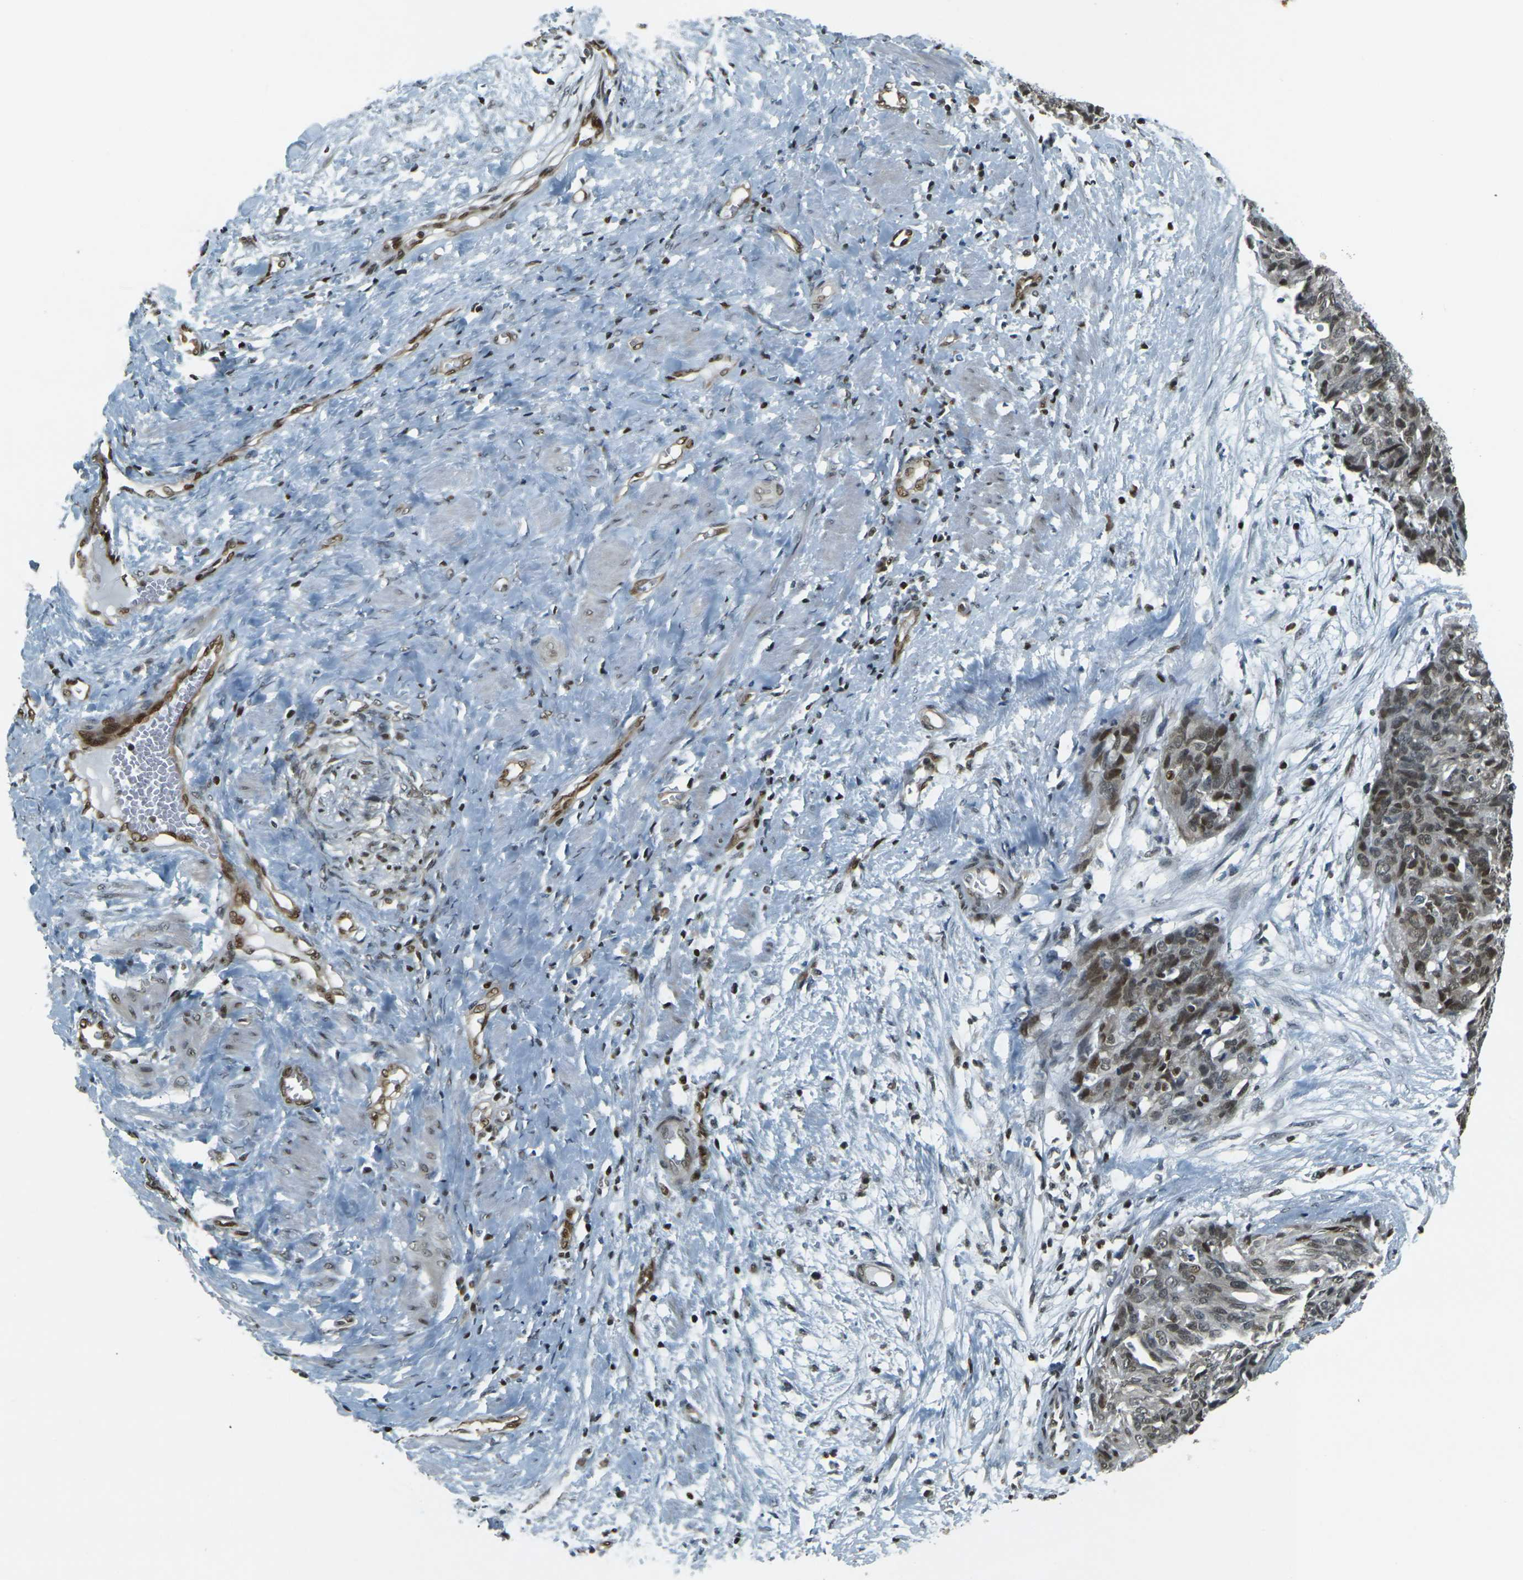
{"staining": {"intensity": "moderate", "quantity": ">75%", "location": "nuclear"}, "tissue": "ovarian cancer", "cell_type": "Tumor cells", "image_type": "cancer", "snomed": [{"axis": "morphology", "description": "Carcinoma, endometroid"}, {"axis": "topography", "description": "Ovary"}], "caption": "About >75% of tumor cells in ovarian endometroid carcinoma display moderate nuclear protein staining as visualized by brown immunohistochemical staining.", "gene": "NHEJ1", "patient": {"sex": "female", "age": 60}}